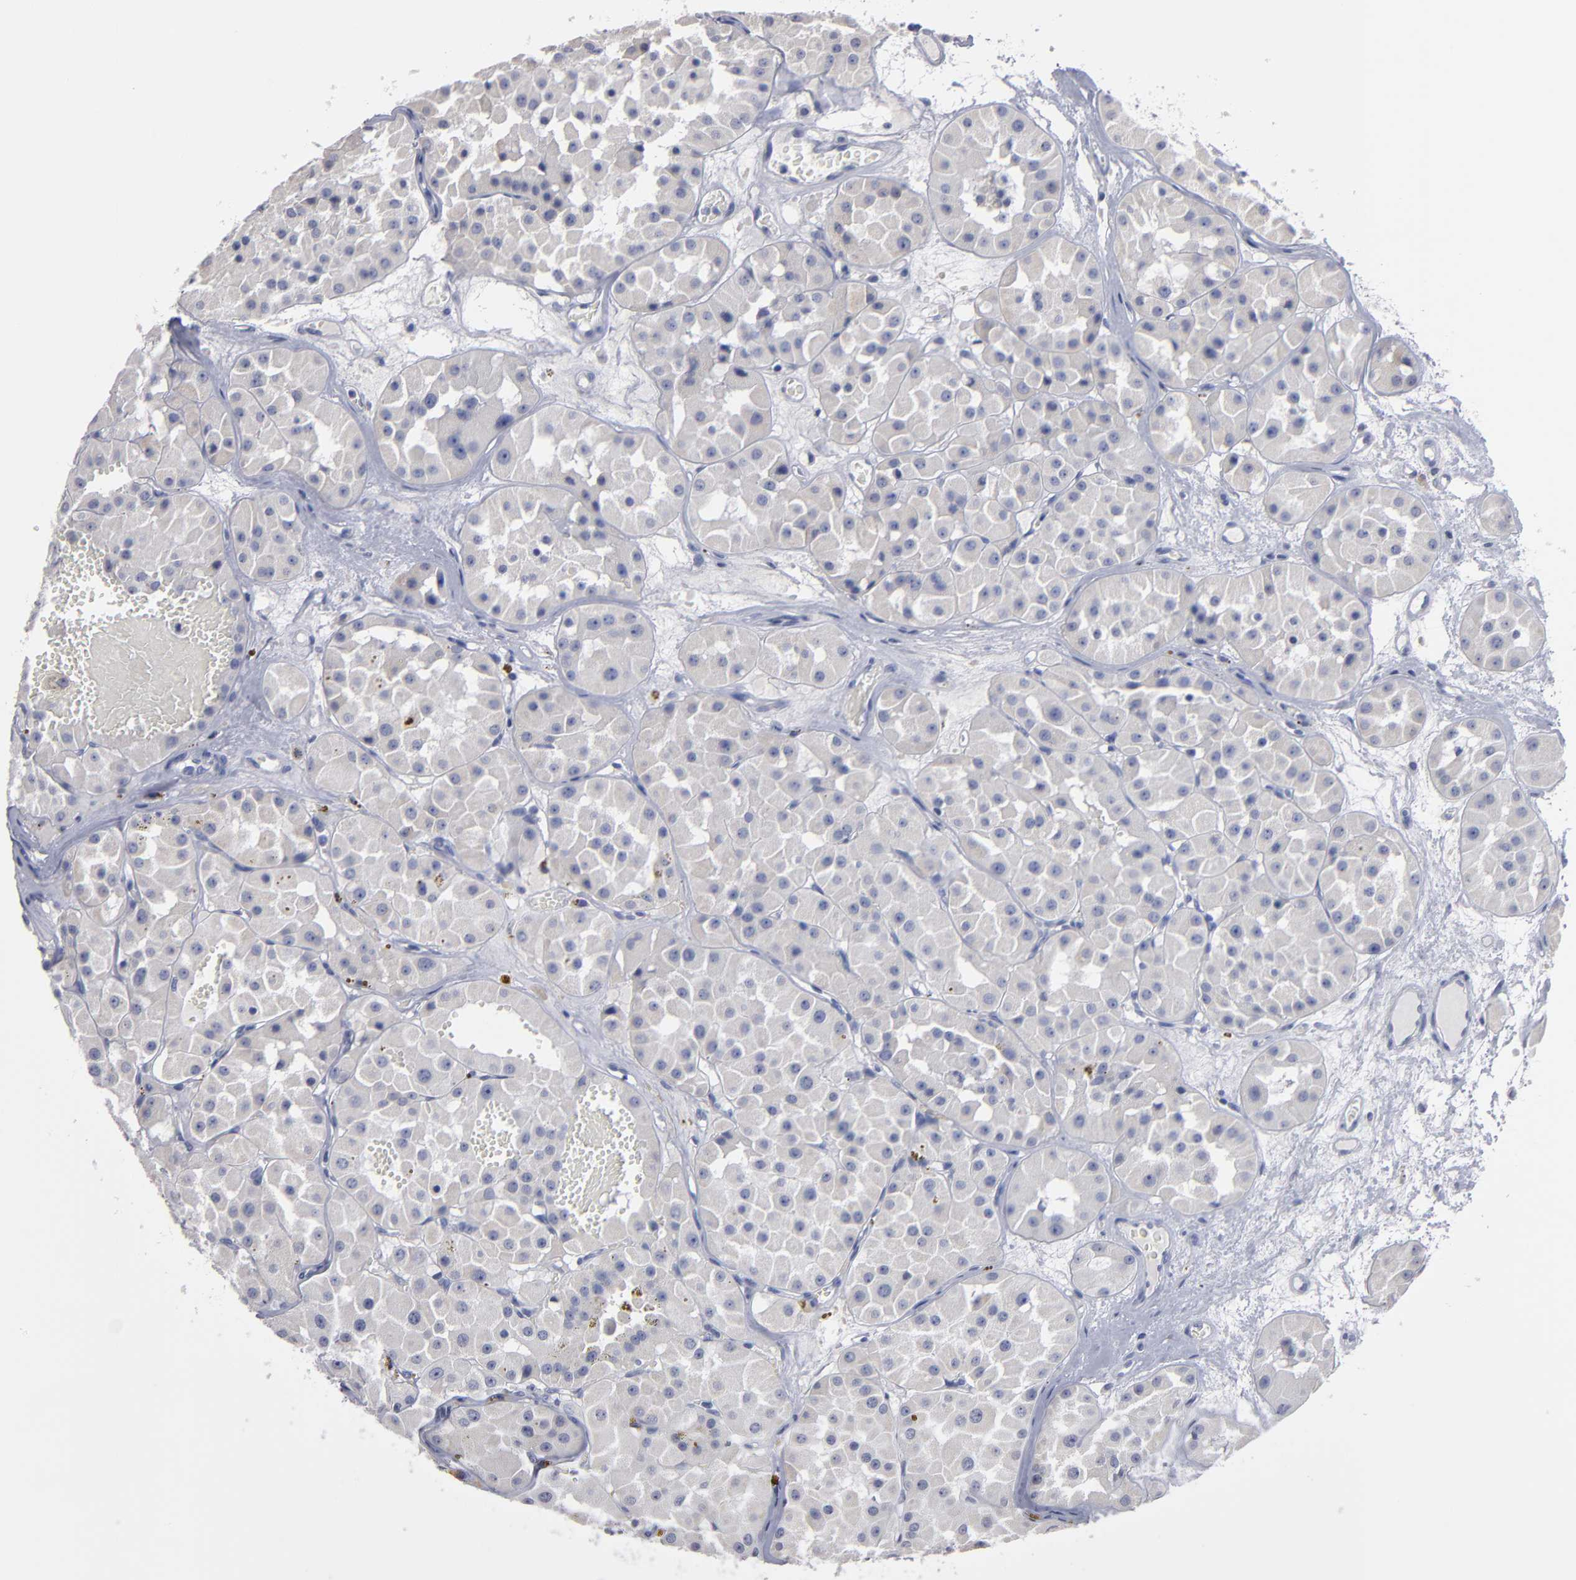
{"staining": {"intensity": "negative", "quantity": "none", "location": "none"}, "tissue": "renal cancer", "cell_type": "Tumor cells", "image_type": "cancer", "snomed": [{"axis": "morphology", "description": "Adenocarcinoma, uncertain malignant potential"}, {"axis": "topography", "description": "Kidney"}], "caption": "Tumor cells show no significant staining in adenocarcinoma,  uncertain malignant potential (renal). (DAB IHC, high magnification).", "gene": "RPH3A", "patient": {"sex": "male", "age": 63}}